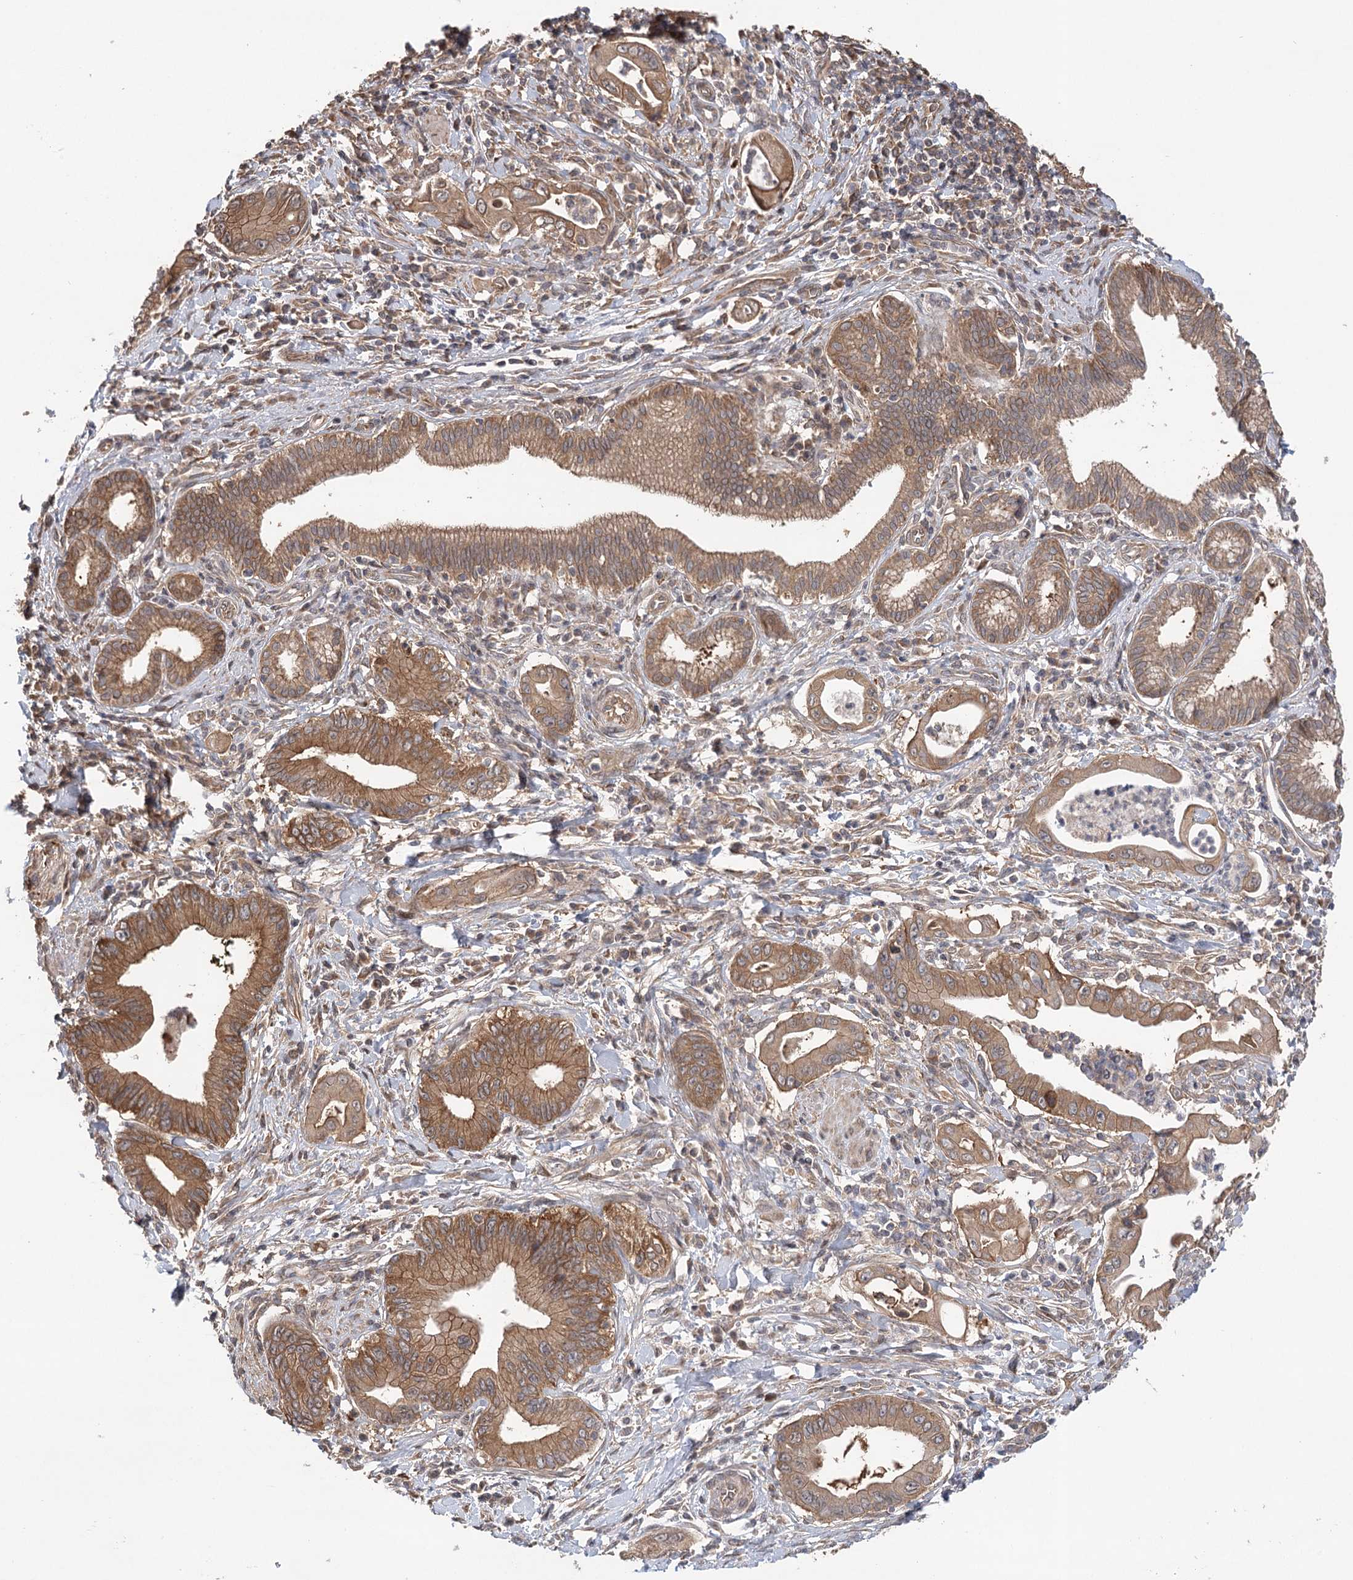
{"staining": {"intensity": "moderate", "quantity": ">75%", "location": "cytoplasmic/membranous"}, "tissue": "pancreatic cancer", "cell_type": "Tumor cells", "image_type": "cancer", "snomed": [{"axis": "morphology", "description": "Adenocarcinoma, NOS"}, {"axis": "topography", "description": "Pancreas"}], "caption": "The immunohistochemical stain shows moderate cytoplasmic/membranous staining in tumor cells of pancreatic cancer tissue.", "gene": "LSS", "patient": {"sex": "male", "age": 78}}